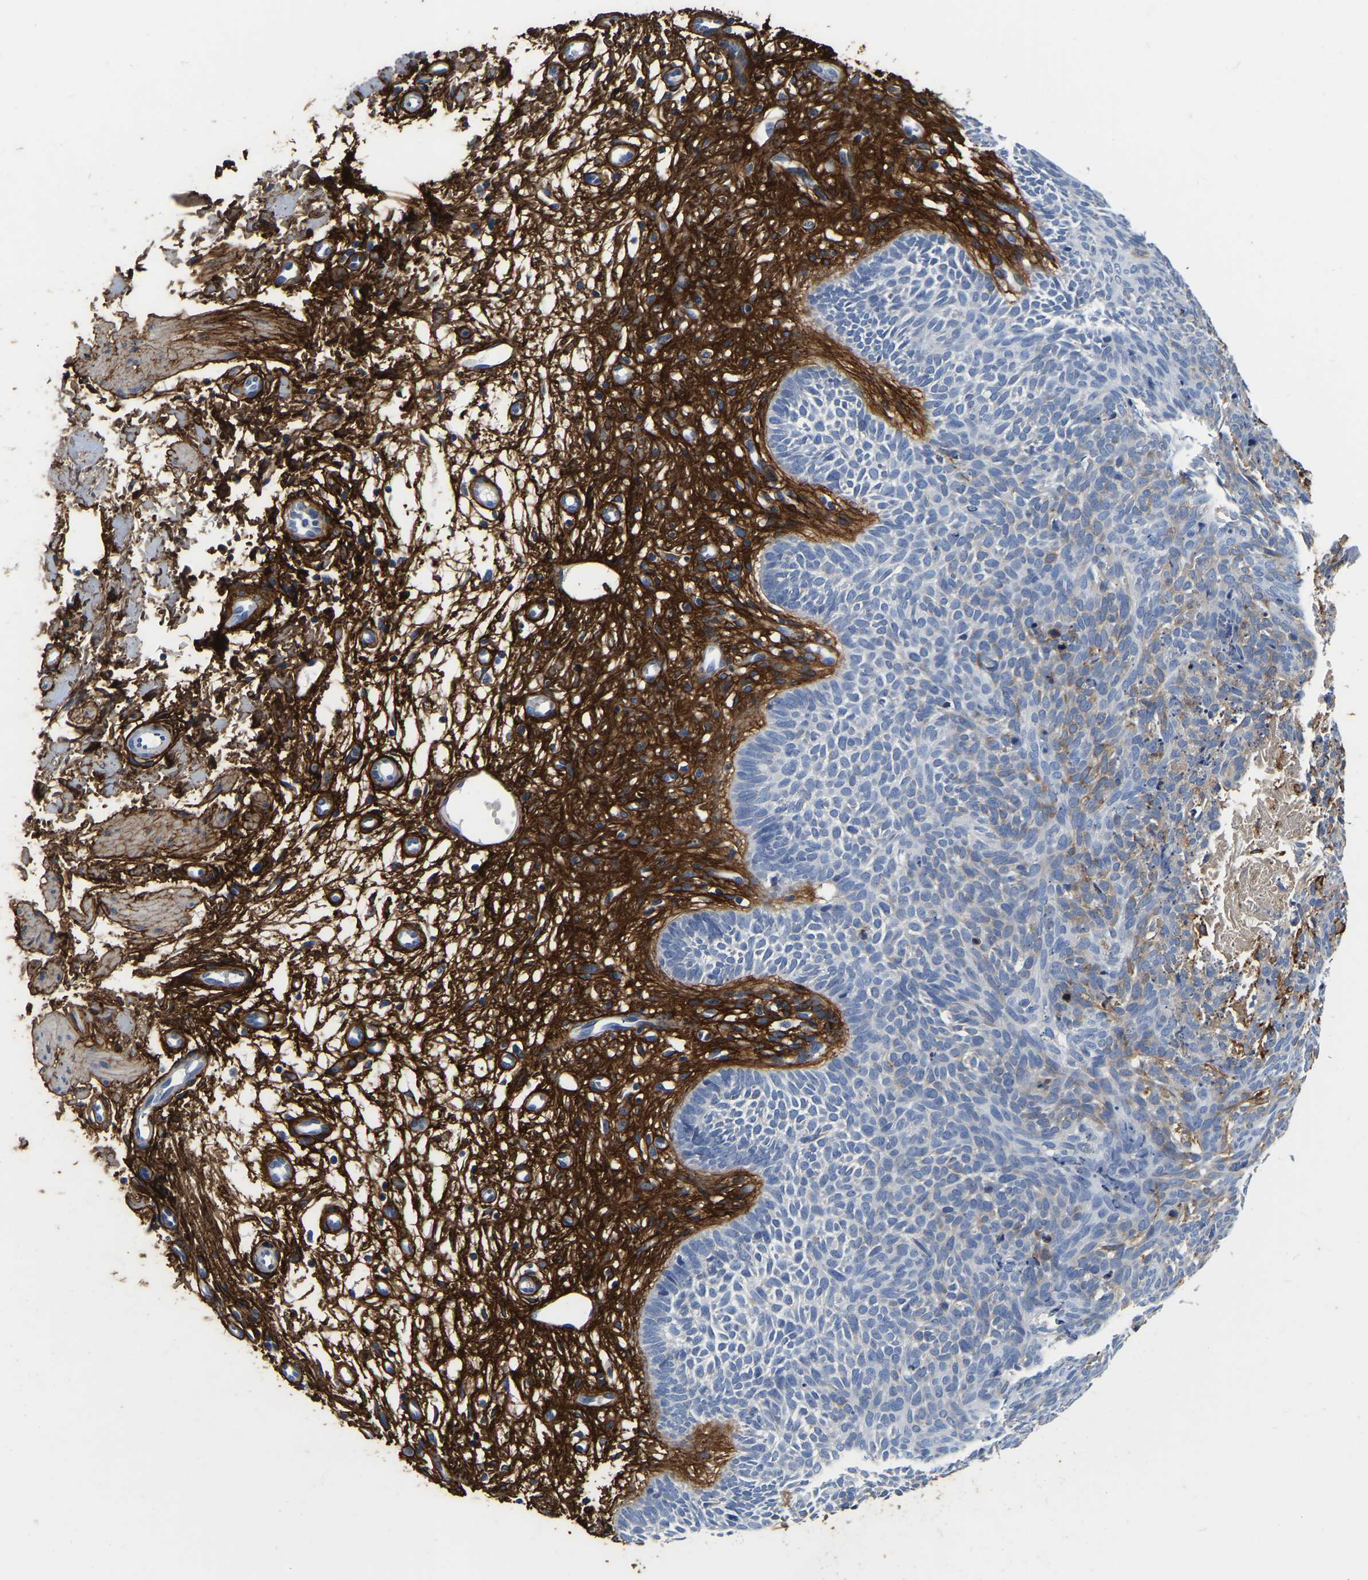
{"staining": {"intensity": "weak", "quantity": "<25%", "location": "cytoplasmic/membranous"}, "tissue": "skin cancer", "cell_type": "Tumor cells", "image_type": "cancer", "snomed": [{"axis": "morphology", "description": "Basal cell carcinoma"}, {"axis": "topography", "description": "Skin"}], "caption": "Image shows no significant protein staining in tumor cells of skin cancer (basal cell carcinoma).", "gene": "COL6A1", "patient": {"sex": "male", "age": 60}}